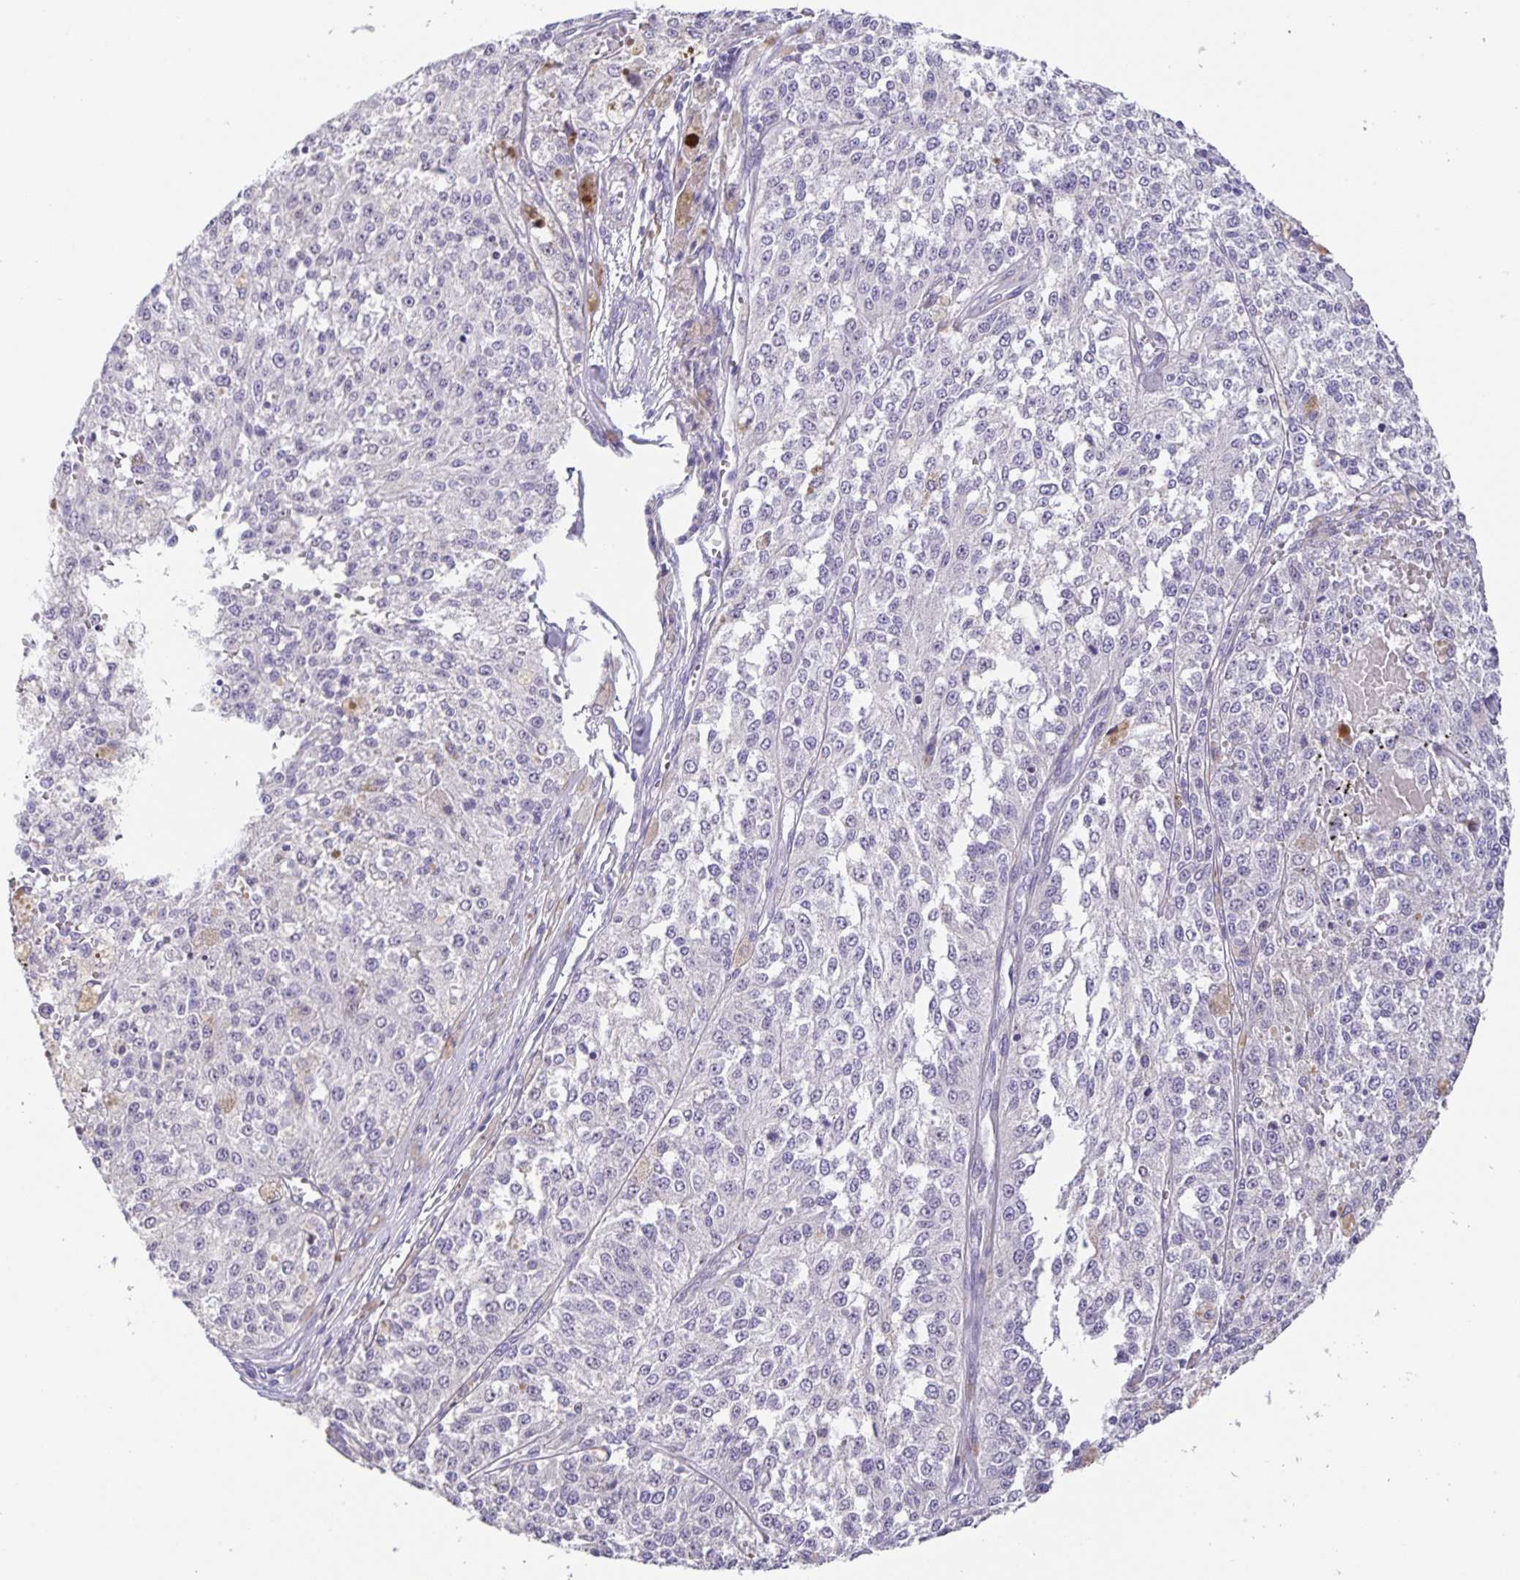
{"staining": {"intensity": "negative", "quantity": "none", "location": "none"}, "tissue": "melanoma", "cell_type": "Tumor cells", "image_type": "cancer", "snomed": [{"axis": "morphology", "description": "Malignant melanoma, Metastatic site"}, {"axis": "topography", "description": "Lymph node"}], "caption": "A histopathology image of human melanoma is negative for staining in tumor cells. Nuclei are stained in blue.", "gene": "PRR36", "patient": {"sex": "female", "age": 64}}